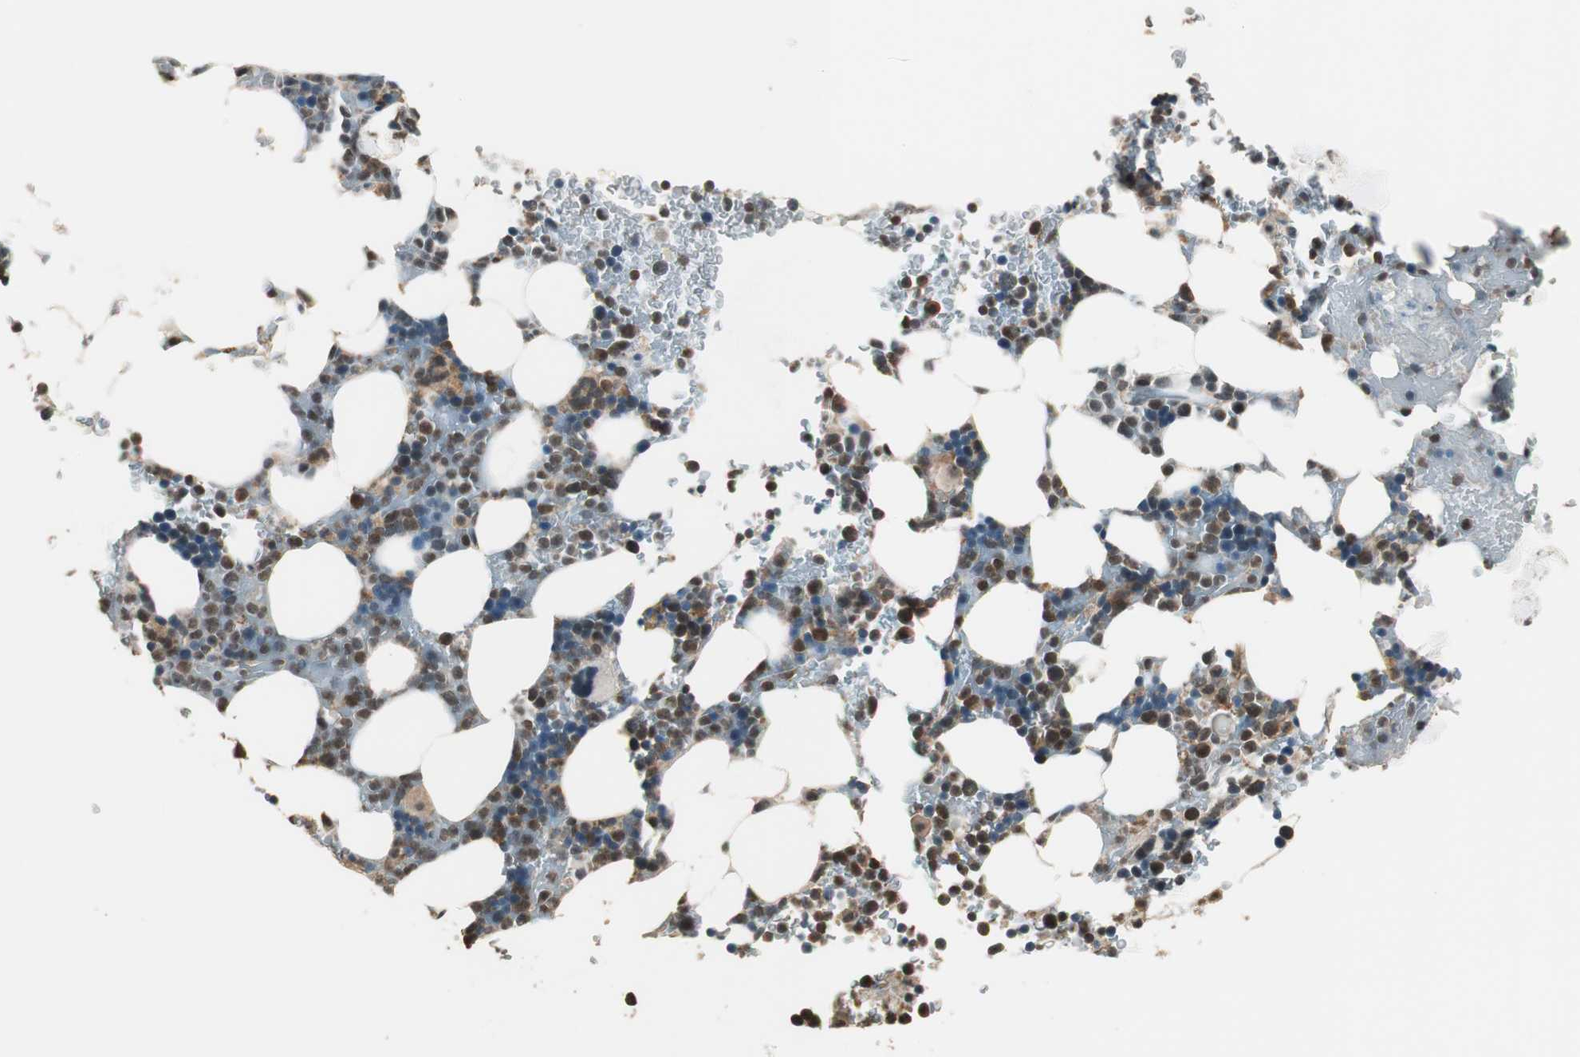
{"staining": {"intensity": "strong", "quantity": "25%-75%", "location": "nuclear"}, "tissue": "bone marrow", "cell_type": "Hematopoietic cells", "image_type": "normal", "snomed": [{"axis": "morphology", "description": "Normal tissue, NOS"}, {"axis": "topography", "description": "Bone marrow"}], "caption": "A brown stain shows strong nuclear positivity of a protein in hematopoietic cells of unremarkable bone marrow. The protein is stained brown, and the nuclei are stained in blue (DAB (3,3'-diaminobenzidine) IHC with brightfield microscopy, high magnification).", "gene": "USP5", "patient": {"sex": "female", "age": 73}}